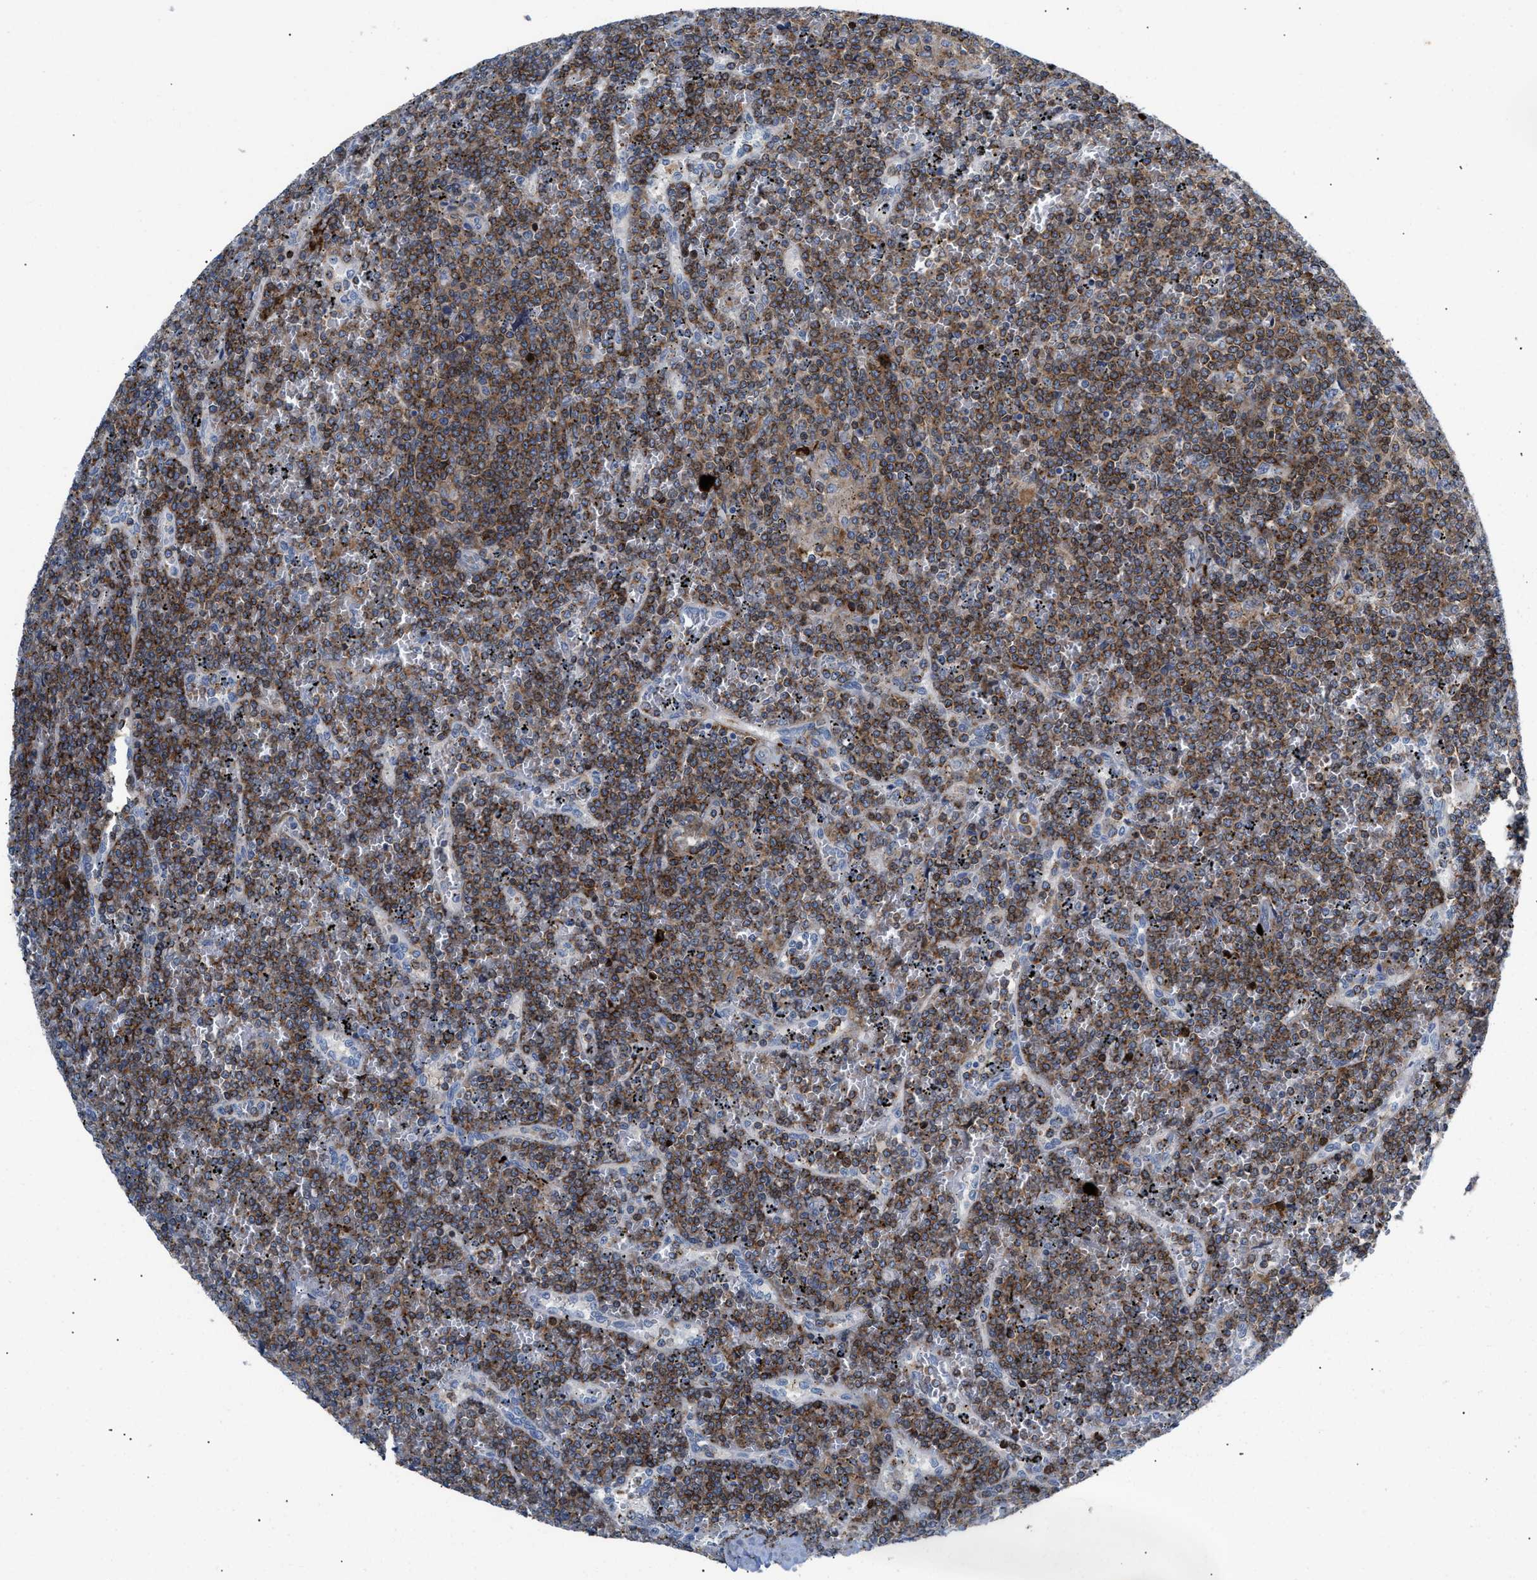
{"staining": {"intensity": "moderate", "quantity": ">75%", "location": "cytoplasmic/membranous"}, "tissue": "lymphoma", "cell_type": "Tumor cells", "image_type": "cancer", "snomed": [{"axis": "morphology", "description": "Malignant lymphoma, non-Hodgkin's type, Low grade"}, {"axis": "topography", "description": "Spleen"}], "caption": "There is medium levels of moderate cytoplasmic/membranous expression in tumor cells of lymphoma, as demonstrated by immunohistochemical staining (brown color).", "gene": "ATP9A", "patient": {"sex": "female", "age": 19}}